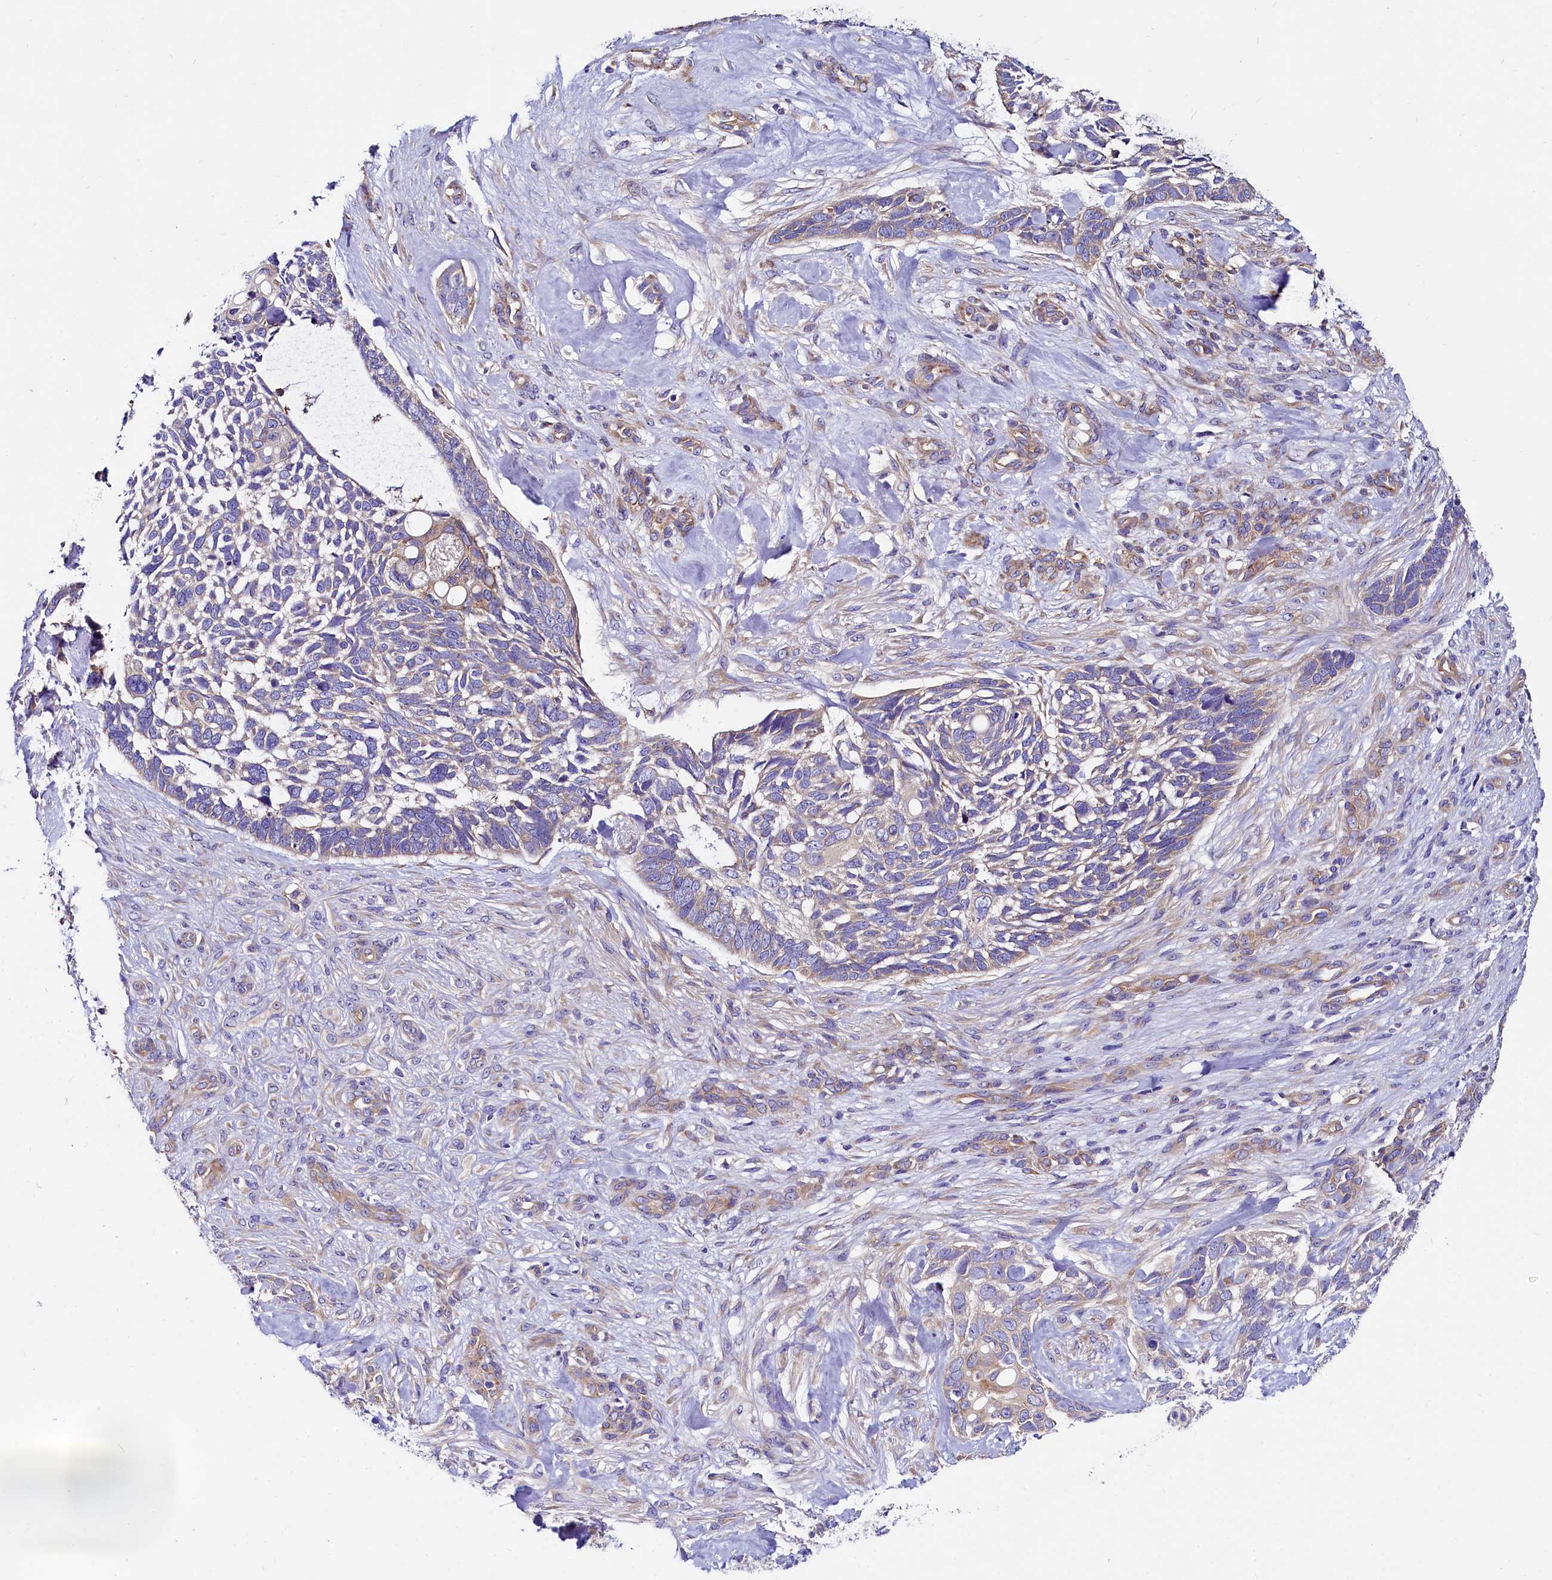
{"staining": {"intensity": "weak", "quantity": "<25%", "location": "cytoplasmic/membranous"}, "tissue": "skin cancer", "cell_type": "Tumor cells", "image_type": "cancer", "snomed": [{"axis": "morphology", "description": "Basal cell carcinoma"}, {"axis": "topography", "description": "Skin"}], "caption": "Immunohistochemistry image of human basal cell carcinoma (skin) stained for a protein (brown), which shows no staining in tumor cells.", "gene": "QARS1", "patient": {"sex": "male", "age": 88}}